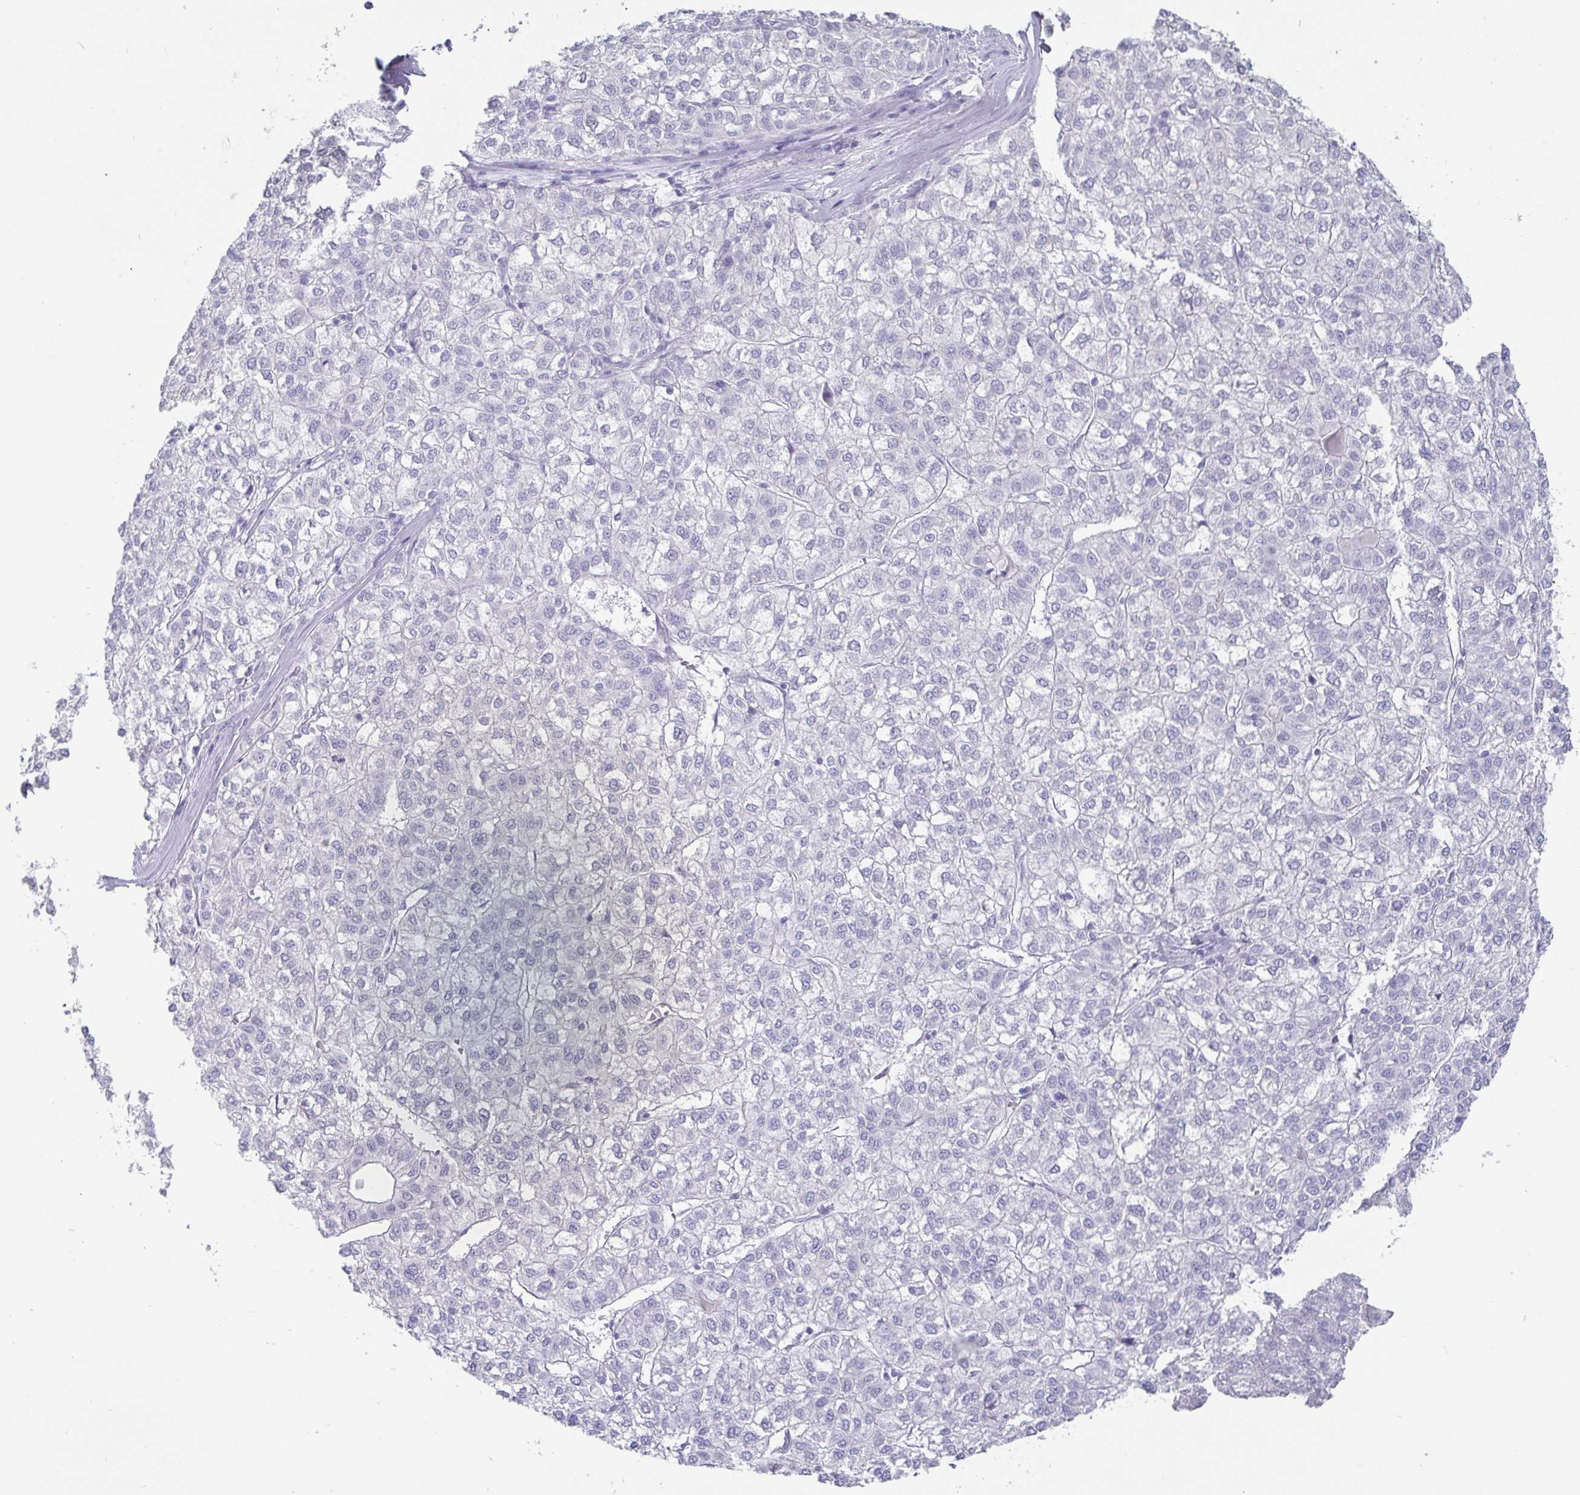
{"staining": {"intensity": "negative", "quantity": "none", "location": "none"}, "tissue": "liver cancer", "cell_type": "Tumor cells", "image_type": "cancer", "snomed": [{"axis": "morphology", "description": "Carcinoma, Hepatocellular, NOS"}, {"axis": "topography", "description": "Liver"}], "caption": "Immunohistochemistry of liver cancer (hepatocellular carcinoma) reveals no expression in tumor cells.", "gene": "SCGN", "patient": {"sex": "female", "age": 43}}